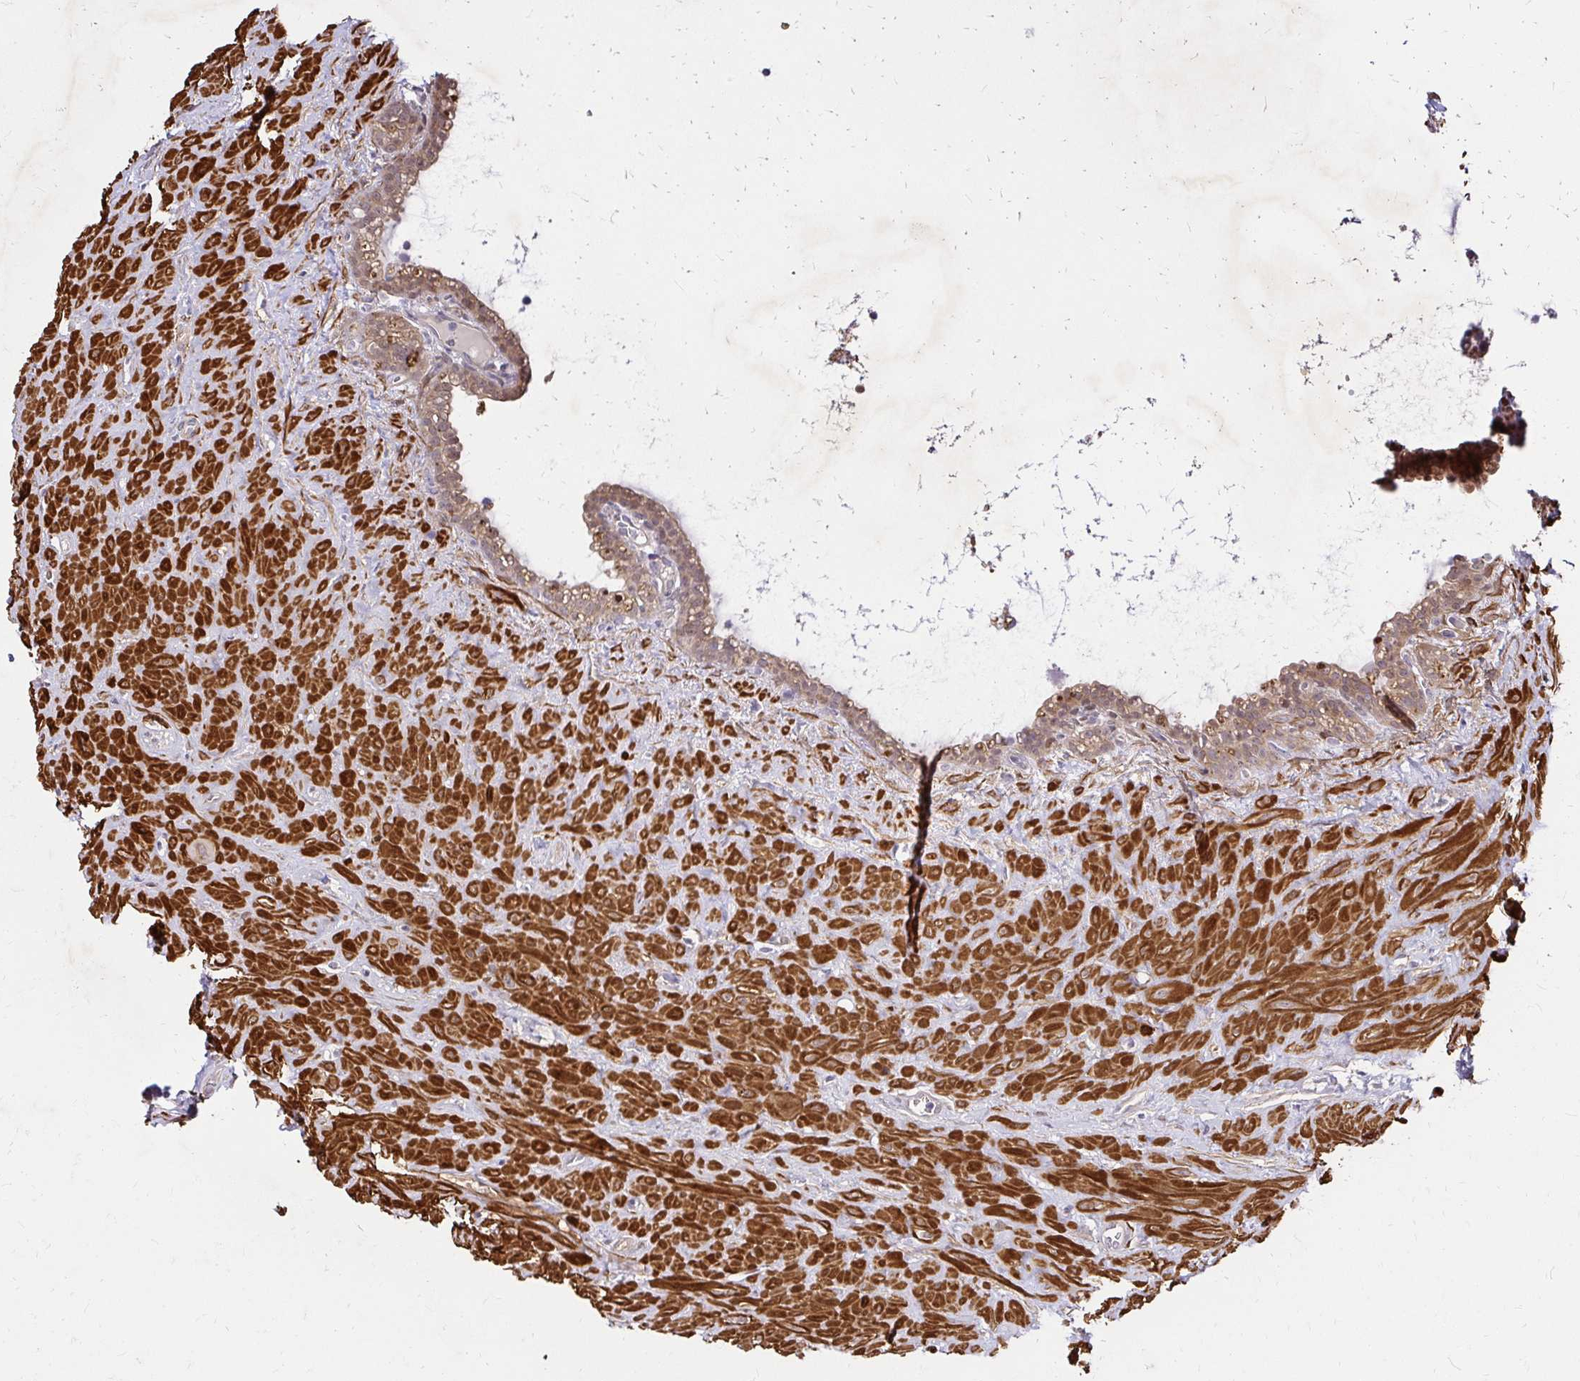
{"staining": {"intensity": "moderate", "quantity": "25%-75%", "location": "cytoplasmic/membranous"}, "tissue": "seminal vesicle", "cell_type": "Glandular cells", "image_type": "normal", "snomed": [{"axis": "morphology", "description": "Normal tissue, NOS"}, {"axis": "topography", "description": "Seminal veicle"}], "caption": "IHC photomicrograph of unremarkable human seminal vesicle stained for a protein (brown), which exhibits medium levels of moderate cytoplasmic/membranous positivity in about 25%-75% of glandular cells.", "gene": "YAP1", "patient": {"sex": "male", "age": 76}}